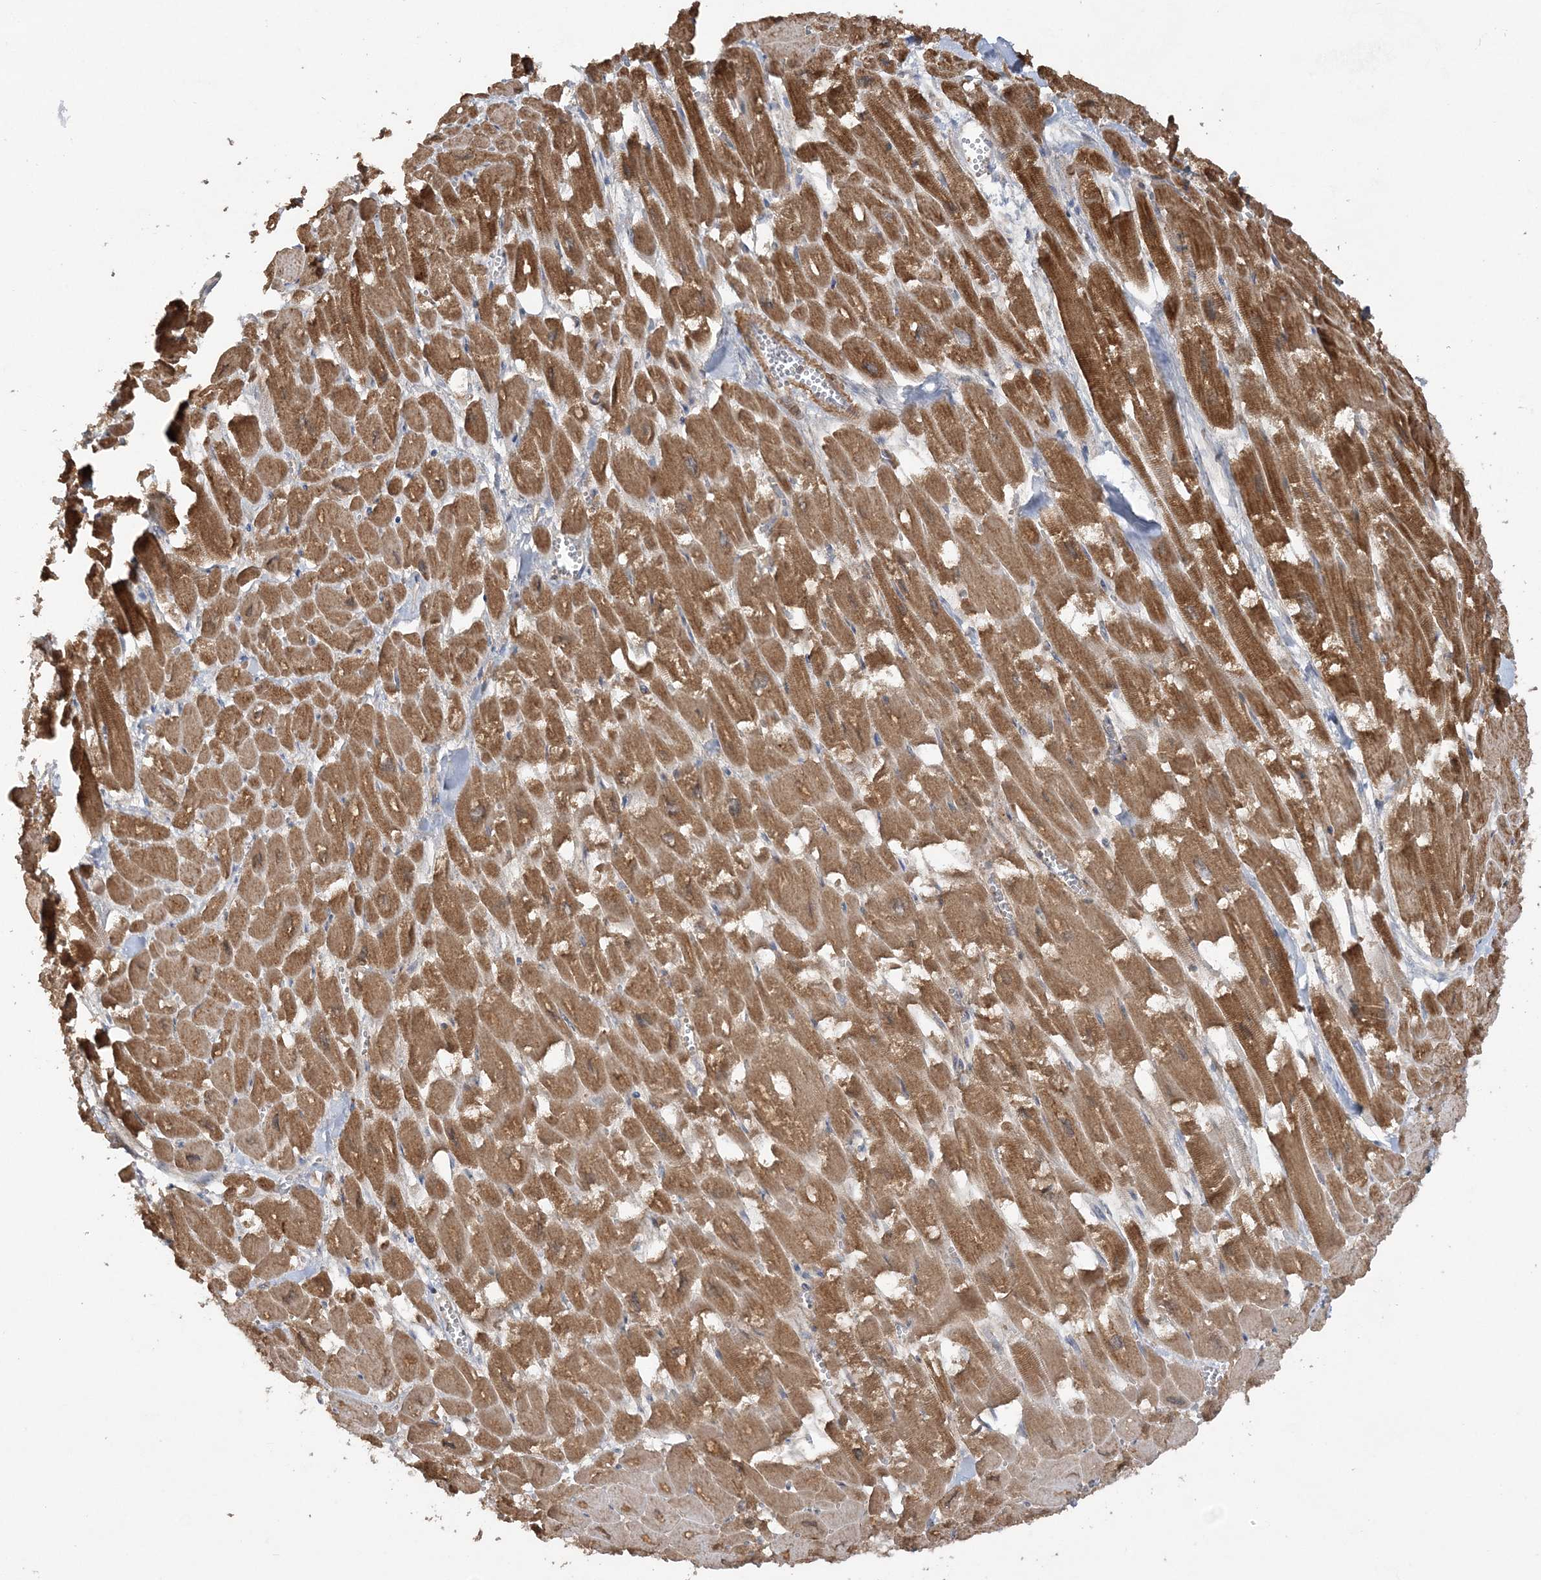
{"staining": {"intensity": "strong", "quantity": ">75%", "location": "cytoplasmic/membranous"}, "tissue": "heart muscle", "cell_type": "Cardiomyocytes", "image_type": "normal", "snomed": [{"axis": "morphology", "description": "Normal tissue, NOS"}, {"axis": "topography", "description": "Heart"}], "caption": "Immunohistochemical staining of normal heart muscle shows strong cytoplasmic/membranous protein staining in about >75% of cardiomyocytes. (Brightfield microscopy of DAB IHC at high magnification).", "gene": "SCLT1", "patient": {"sex": "male", "age": 54}}